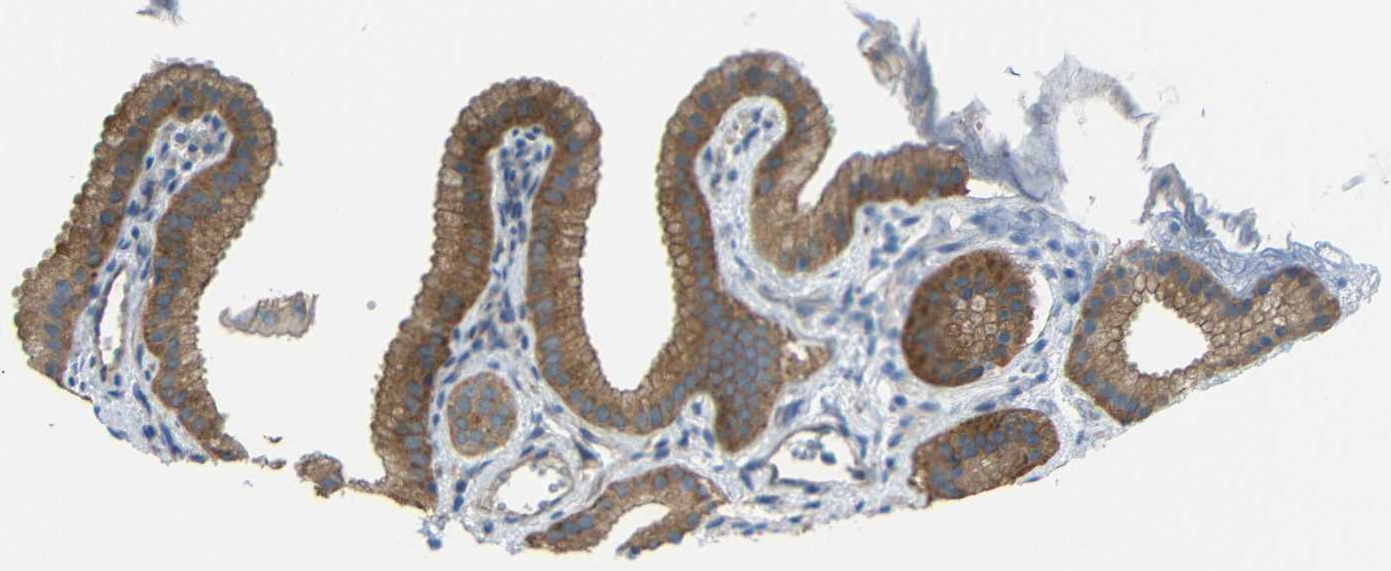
{"staining": {"intensity": "strong", "quantity": ">75%", "location": "cytoplasmic/membranous"}, "tissue": "gallbladder", "cell_type": "Glandular cells", "image_type": "normal", "snomed": [{"axis": "morphology", "description": "Normal tissue, NOS"}, {"axis": "topography", "description": "Gallbladder"}], "caption": "Approximately >75% of glandular cells in unremarkable human gallbladder exhibit strong cytoplasmic/membranous protein expression as visualized by brown immunohistochemical staining.", "gene": "SYPL1", "patient": {"sex": "female", "age": 64}}